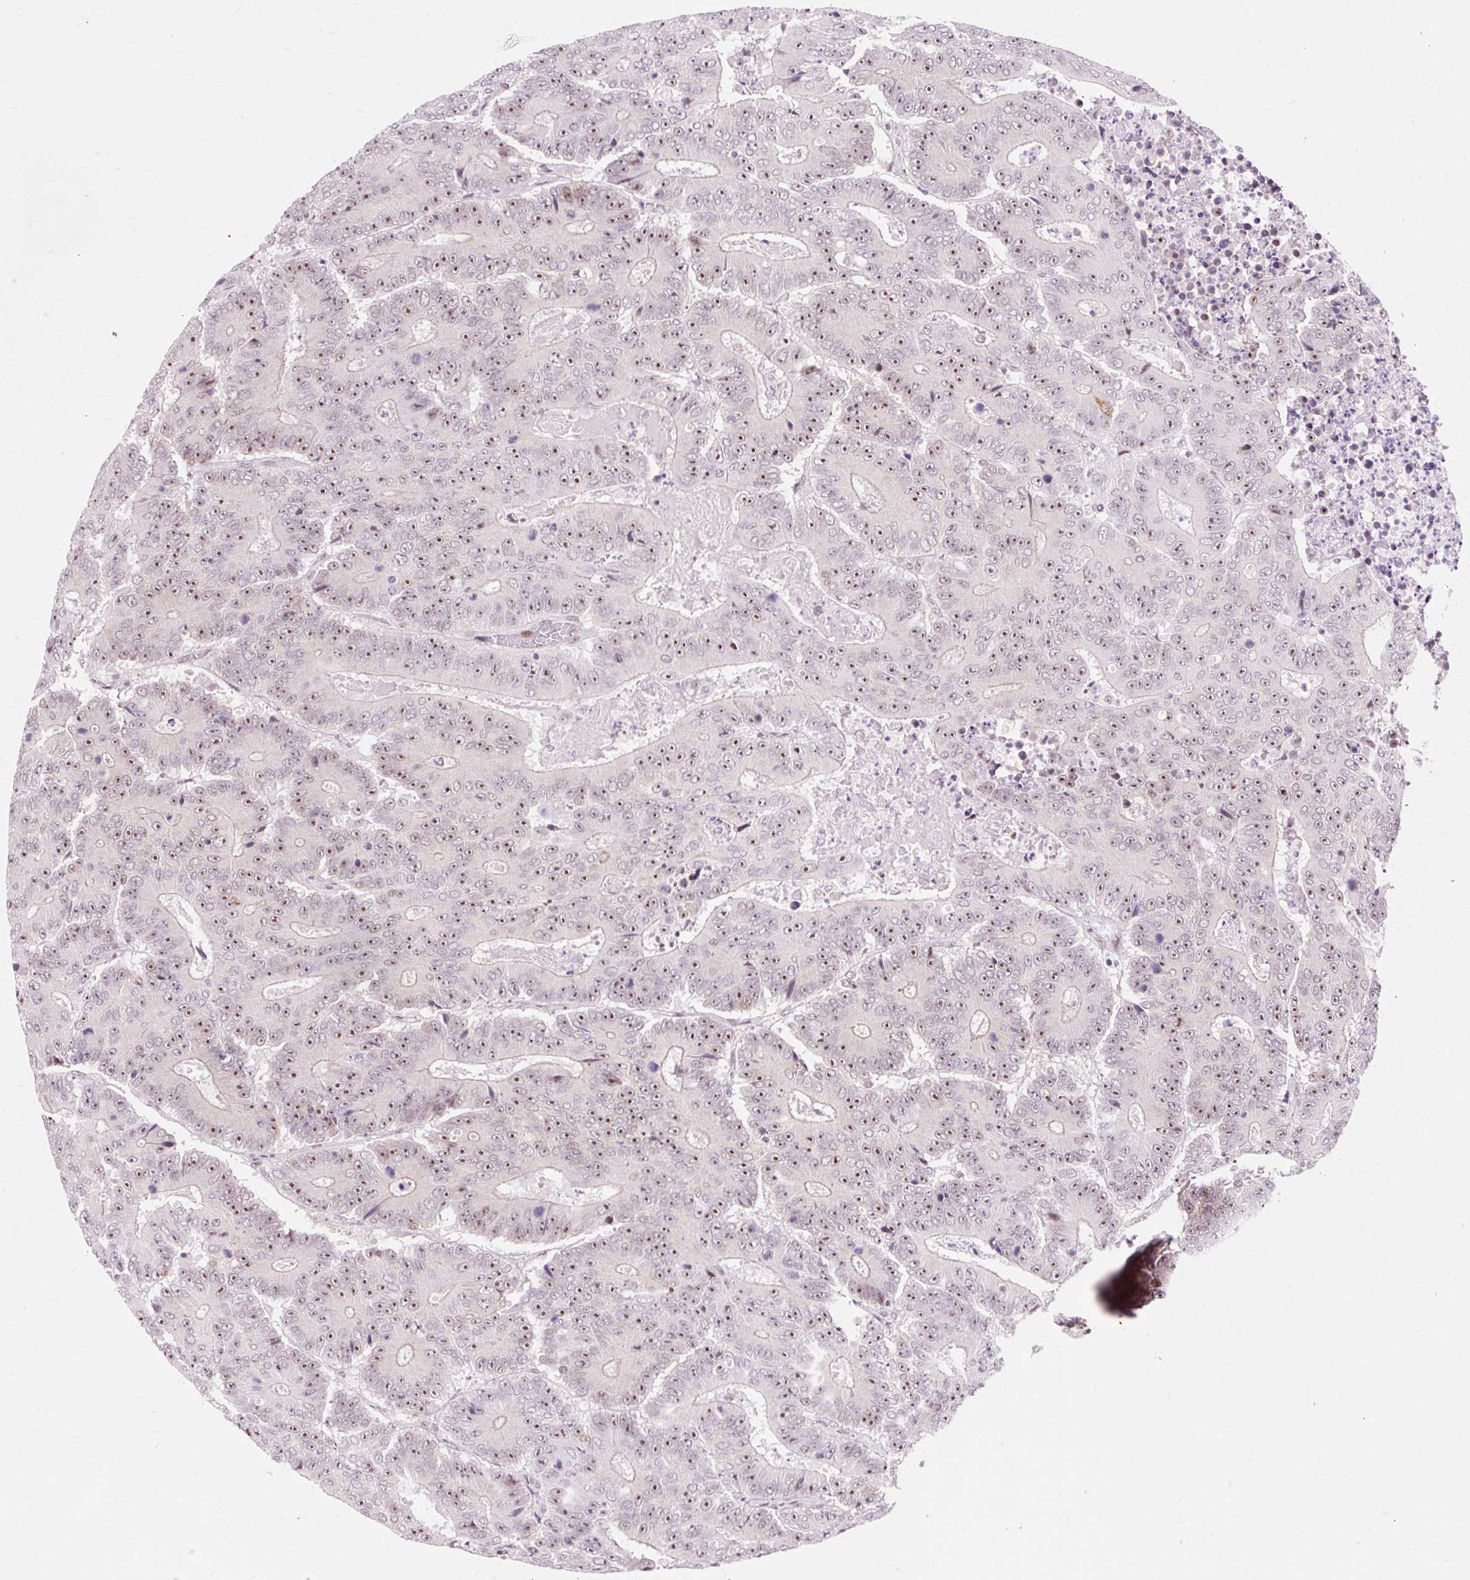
{"staining": {"intensity": "moderate", "quantity": "25%-75%", "location": "nuclear"}, "tissue": "colorectal cancer", "cell_type": "Tumor cells", "image_type": "cancer", "snomed": [{"axis": "morphology", "description": "Adenocarcinoma, NOS"}, {"axis": "topography", "description": "Colon"}], "caption": "Human colorectal cancer (adenocarcinoma) stained with a protein marker displays moderate staining in tumor cells.", "gene": "MACROD2", "patient": {"sex": "male", "age": 83}}